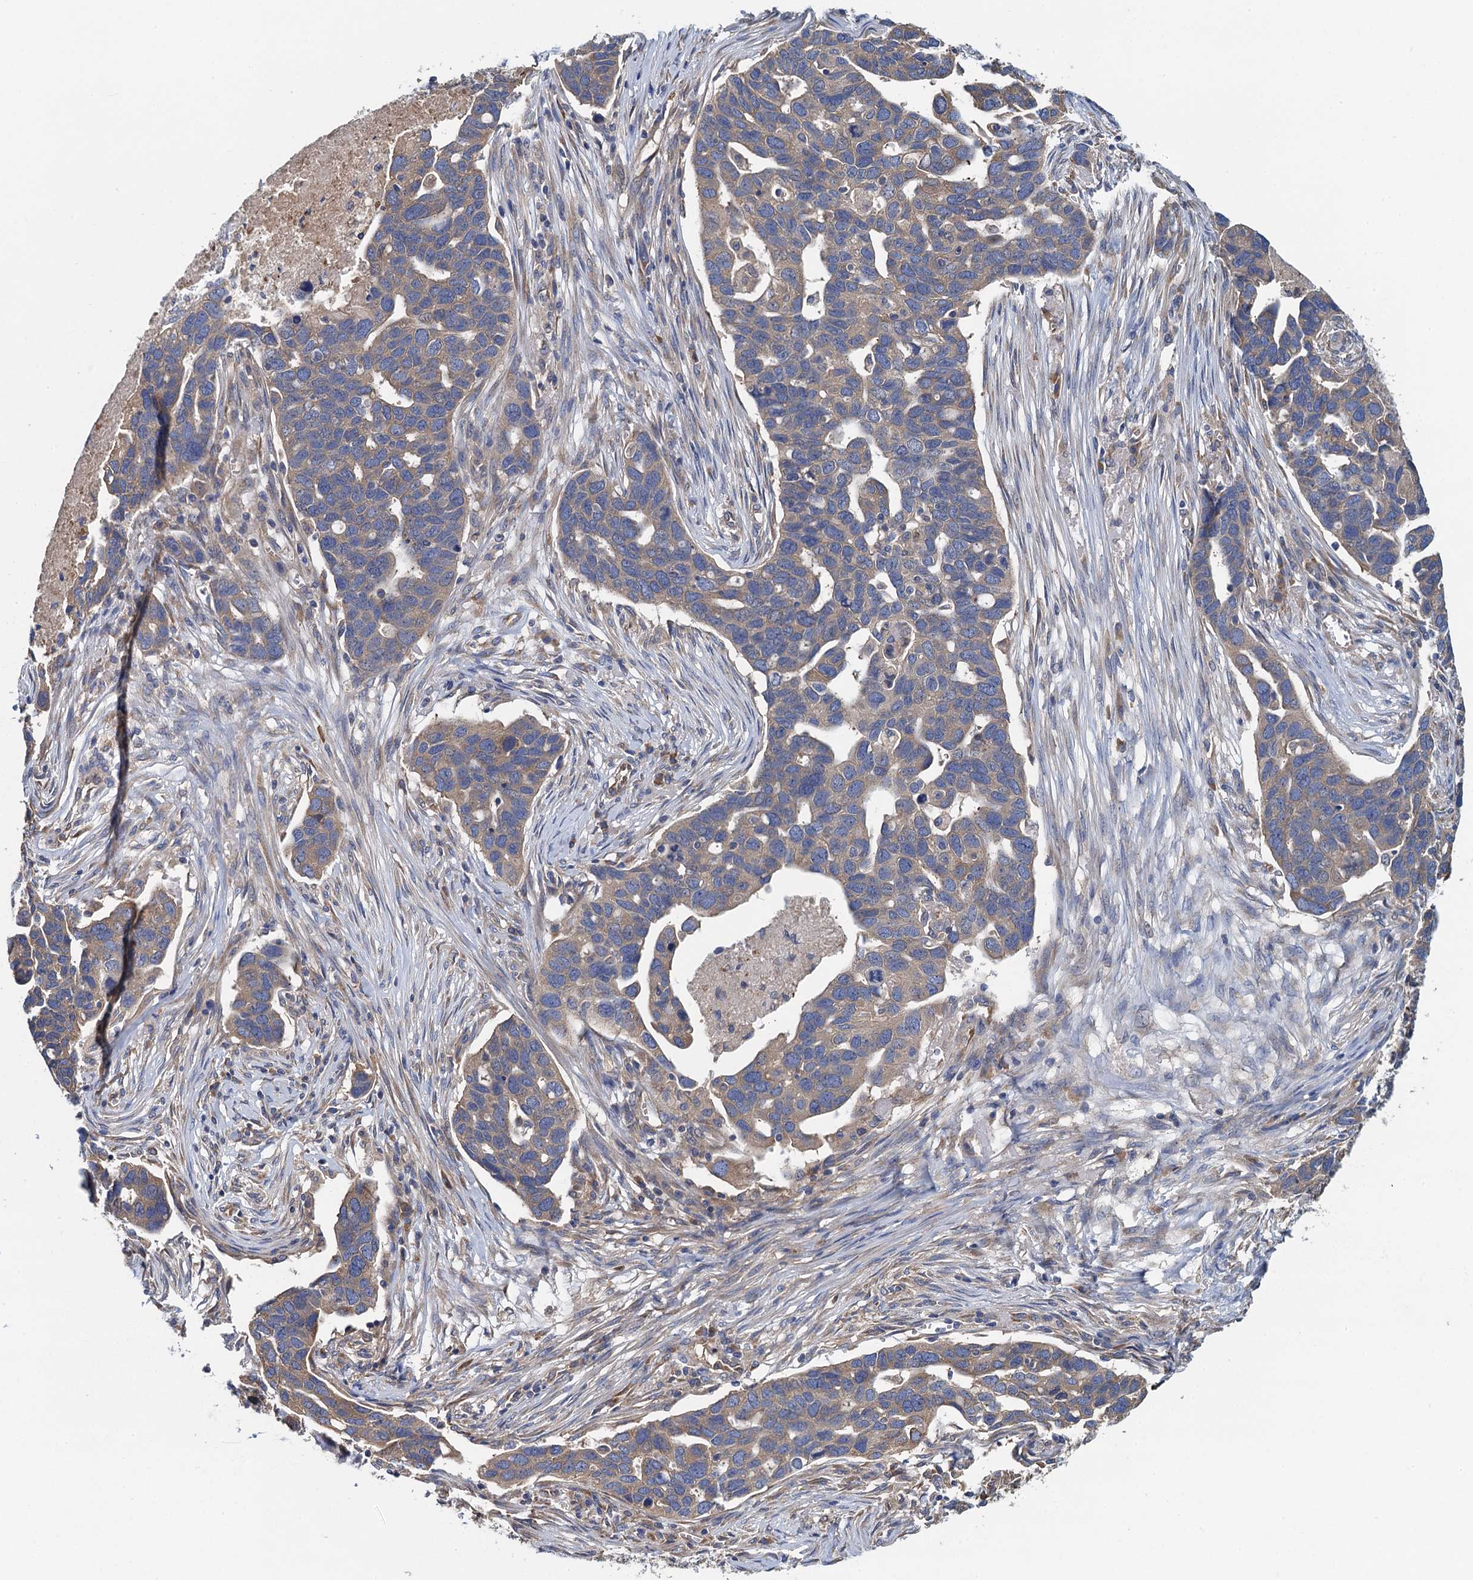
{"staining": {"intensity": "weak", "quantity": "25%-75%", "location": "cytoplasmic/membranous"}, "tissue": "ovarian cancer", "cell_type": "Tumor cells", "image_type": "cancer", "snomed": [{"axis": "morphology", "description": "Cystadenocarcinoma, serous, NOS"}, {"axis": "topography", "description": "Ovary"}], "caption": "Immunohistochemistry of ovarian serous cystadenocarcinoma demonstrates low levels of weak cytoplasmic/membranous positivity in approximately 25%-75% of tumor cells.", "gene": "ADCY9", "patient": {"sex": "female", "age": 54}}